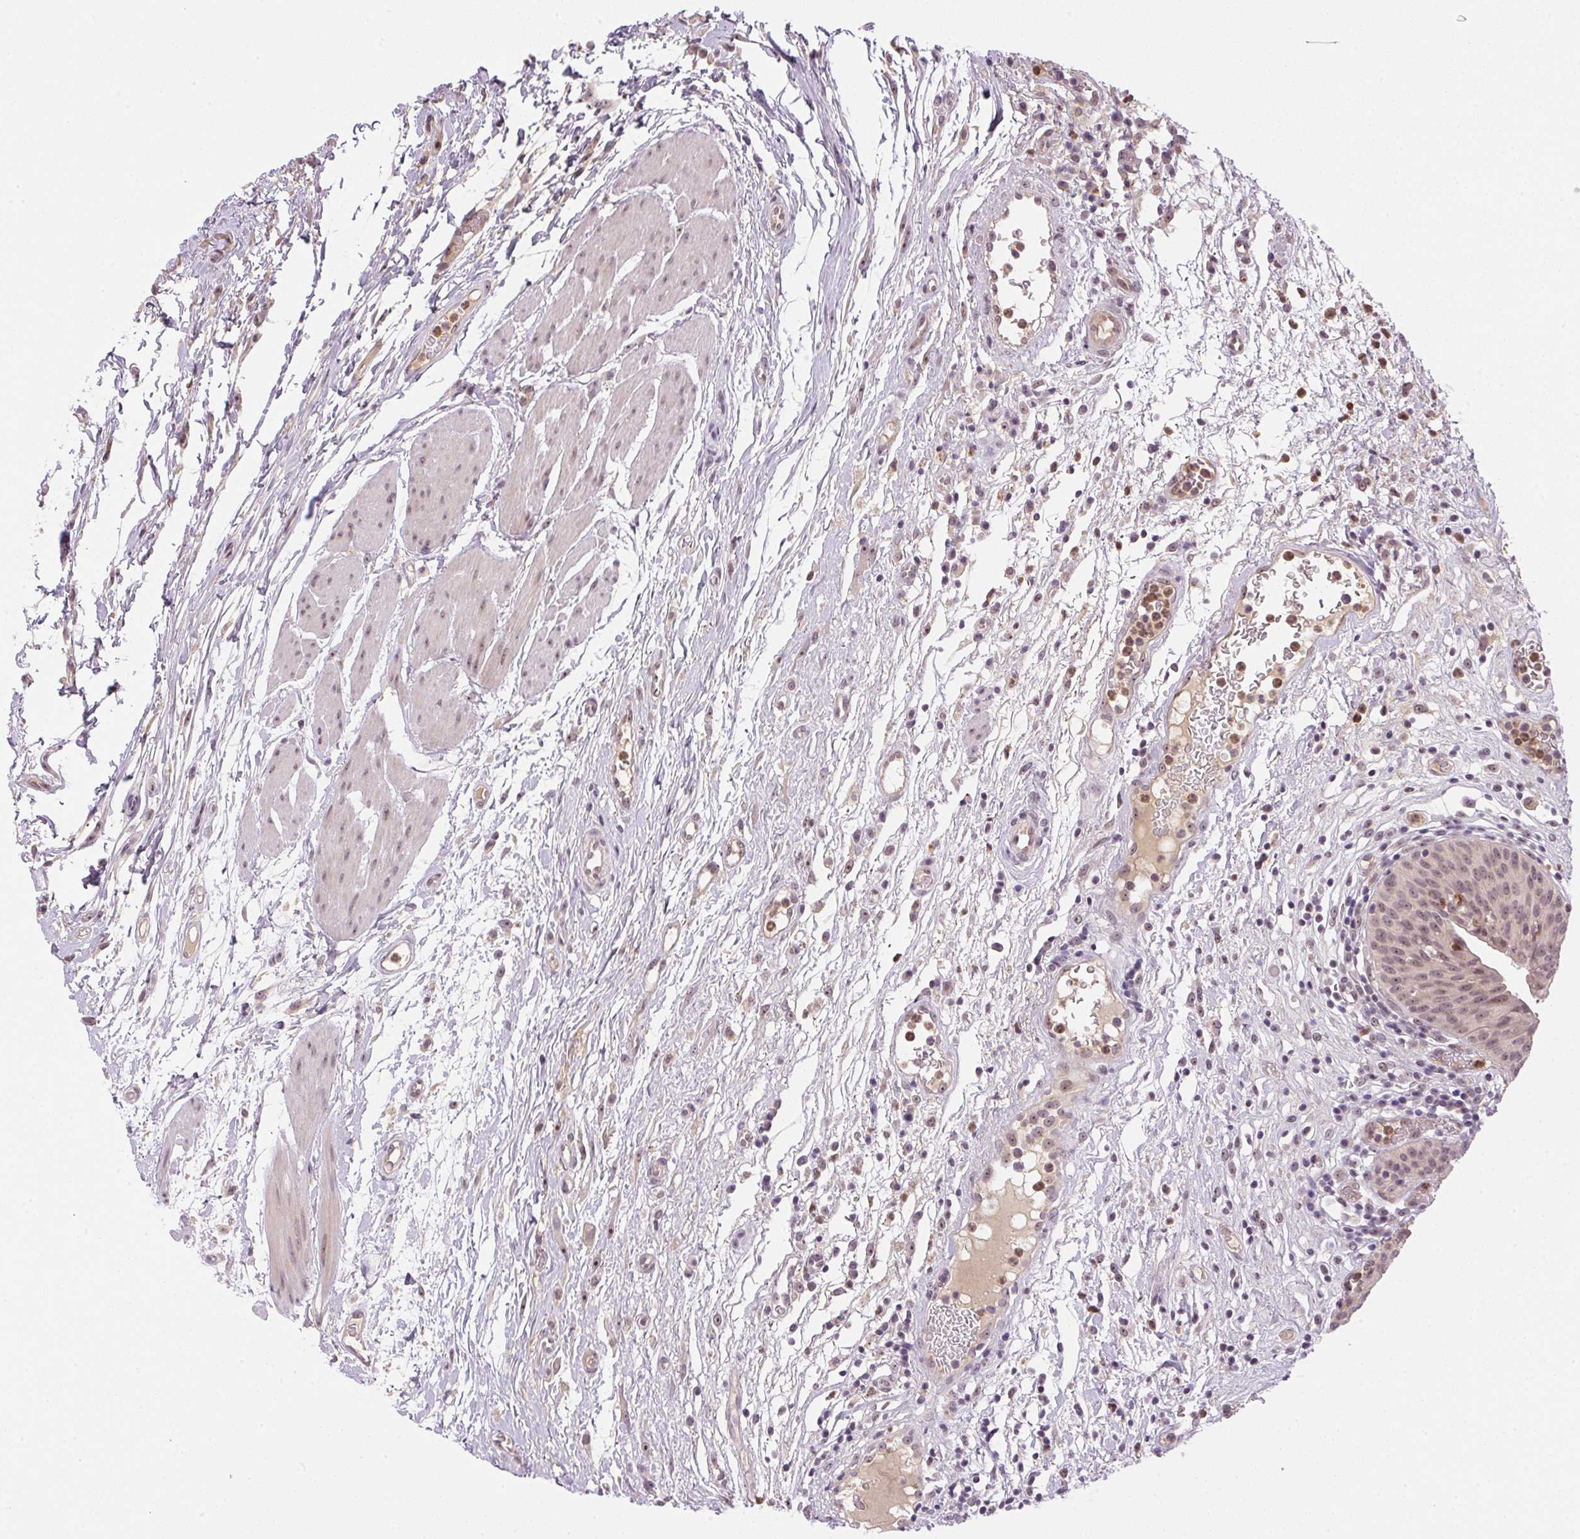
{"staining": {"intensity": "moderate", "quantity": ">75%", "location": "nuclear"}, "tissue": "urinary bladder", "cell_type": "Urothelial cells", "image_type": "normal", "snomed": [{"axis": "morphology", "description": "Normal tissue, NOS"}, {"axis": "morphology", "description": "Inflammation, NOS"}, {"axis": "topography", "description": "Urinary bladder"}], "caption": "Immunohistochemistry of benign urinary bladder reveals medium levels of moderate nuclear positivity in about >75% of urothelial cells.", "gene": "SGF29", "patient": {"sex": "male", "age": 57}}